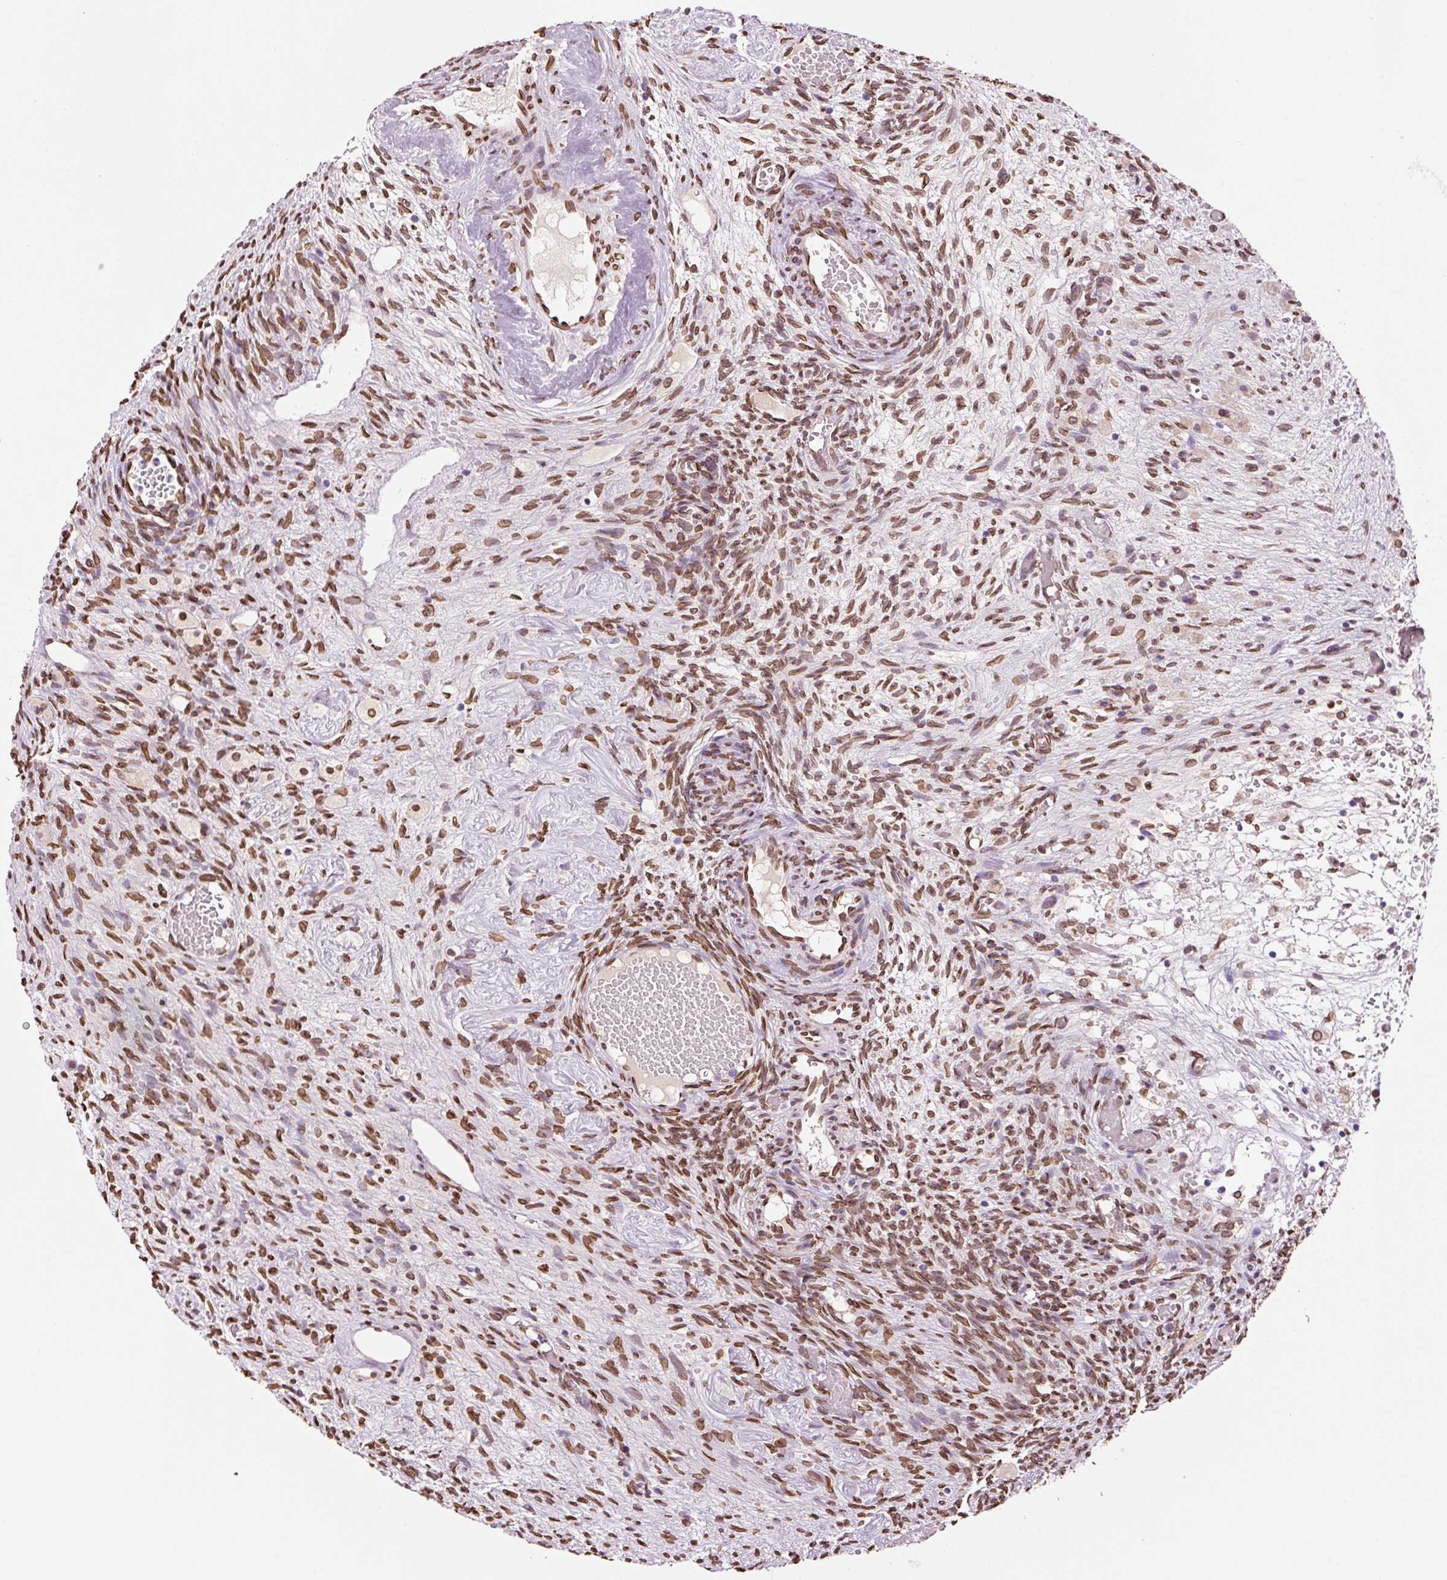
{"staining": {"intensity": "moderate", "quantity": ">75%", "location": "nuclear"}, "tissue": "ovary", "cell_type": "Follicle cells", "image_type": "normal", "snomed": [{"axis": "morphology", "description": "Normal tissue, NOS"}, {"axis": "topography", "description": "Ovary"}], "caption": "Protein staining by immunohistochemistry demonstrates moderate nuclear expression in approximately >75% of follicle cells in benign ovary.", "gene": "ZNF224", "patient": {"sex": "female", "age": 67}}